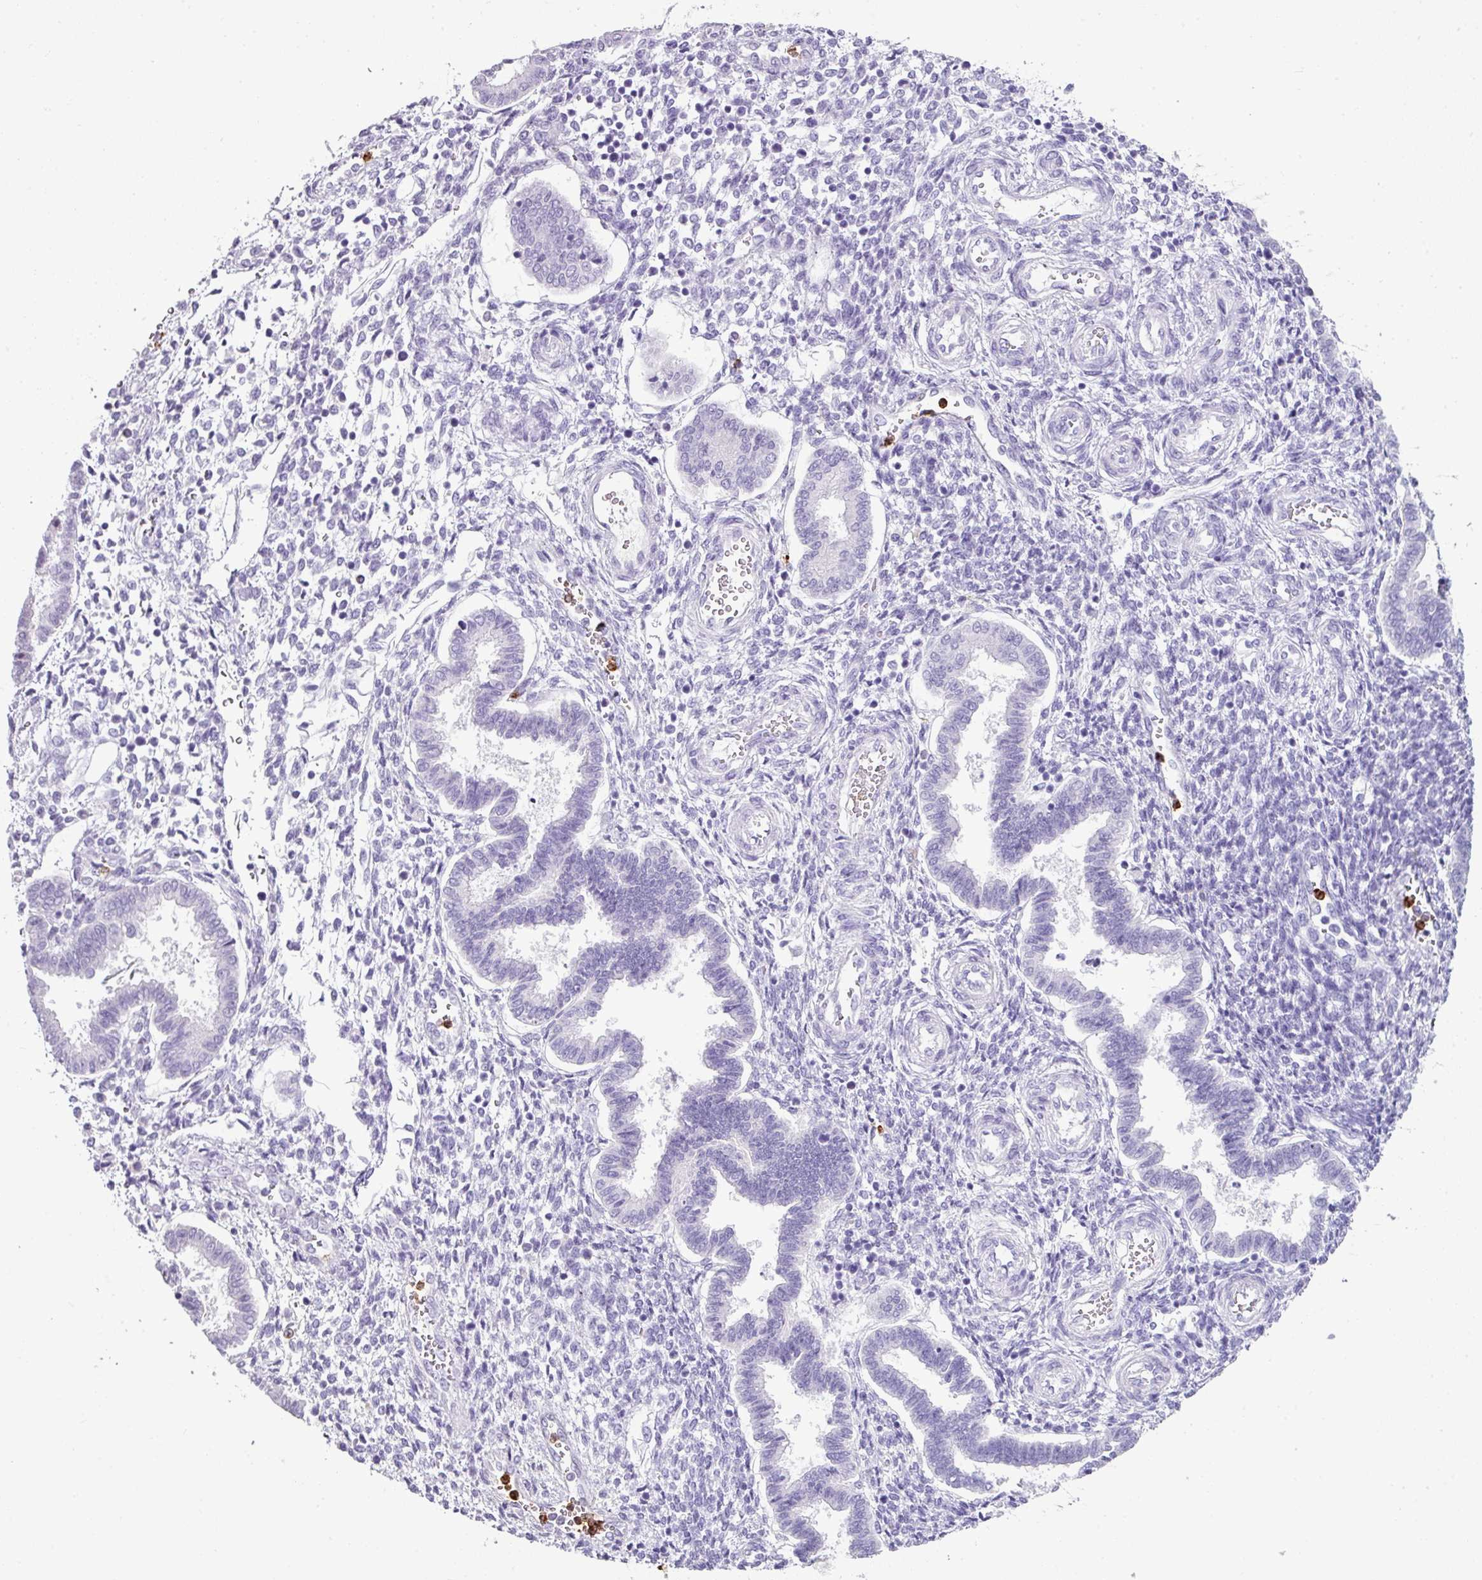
{"staining": {"intensity": "negative", "quantity": "none", "location": "none"}, "tissue": "endometrium", "cell_type": "Cells in endometrial stroma", "image_type": "normal", "snomed": [{"axis": "morphology", "description": "Normal tissue, NOS"}, {"axis": "topography", "description": "Endometrium"}], "caption": "The histopathology image displays no significant positivity in cells in endometrial stroma of endometrium.", "gene": "CTSG", "patient": {"sex": "female", "age": 24}}